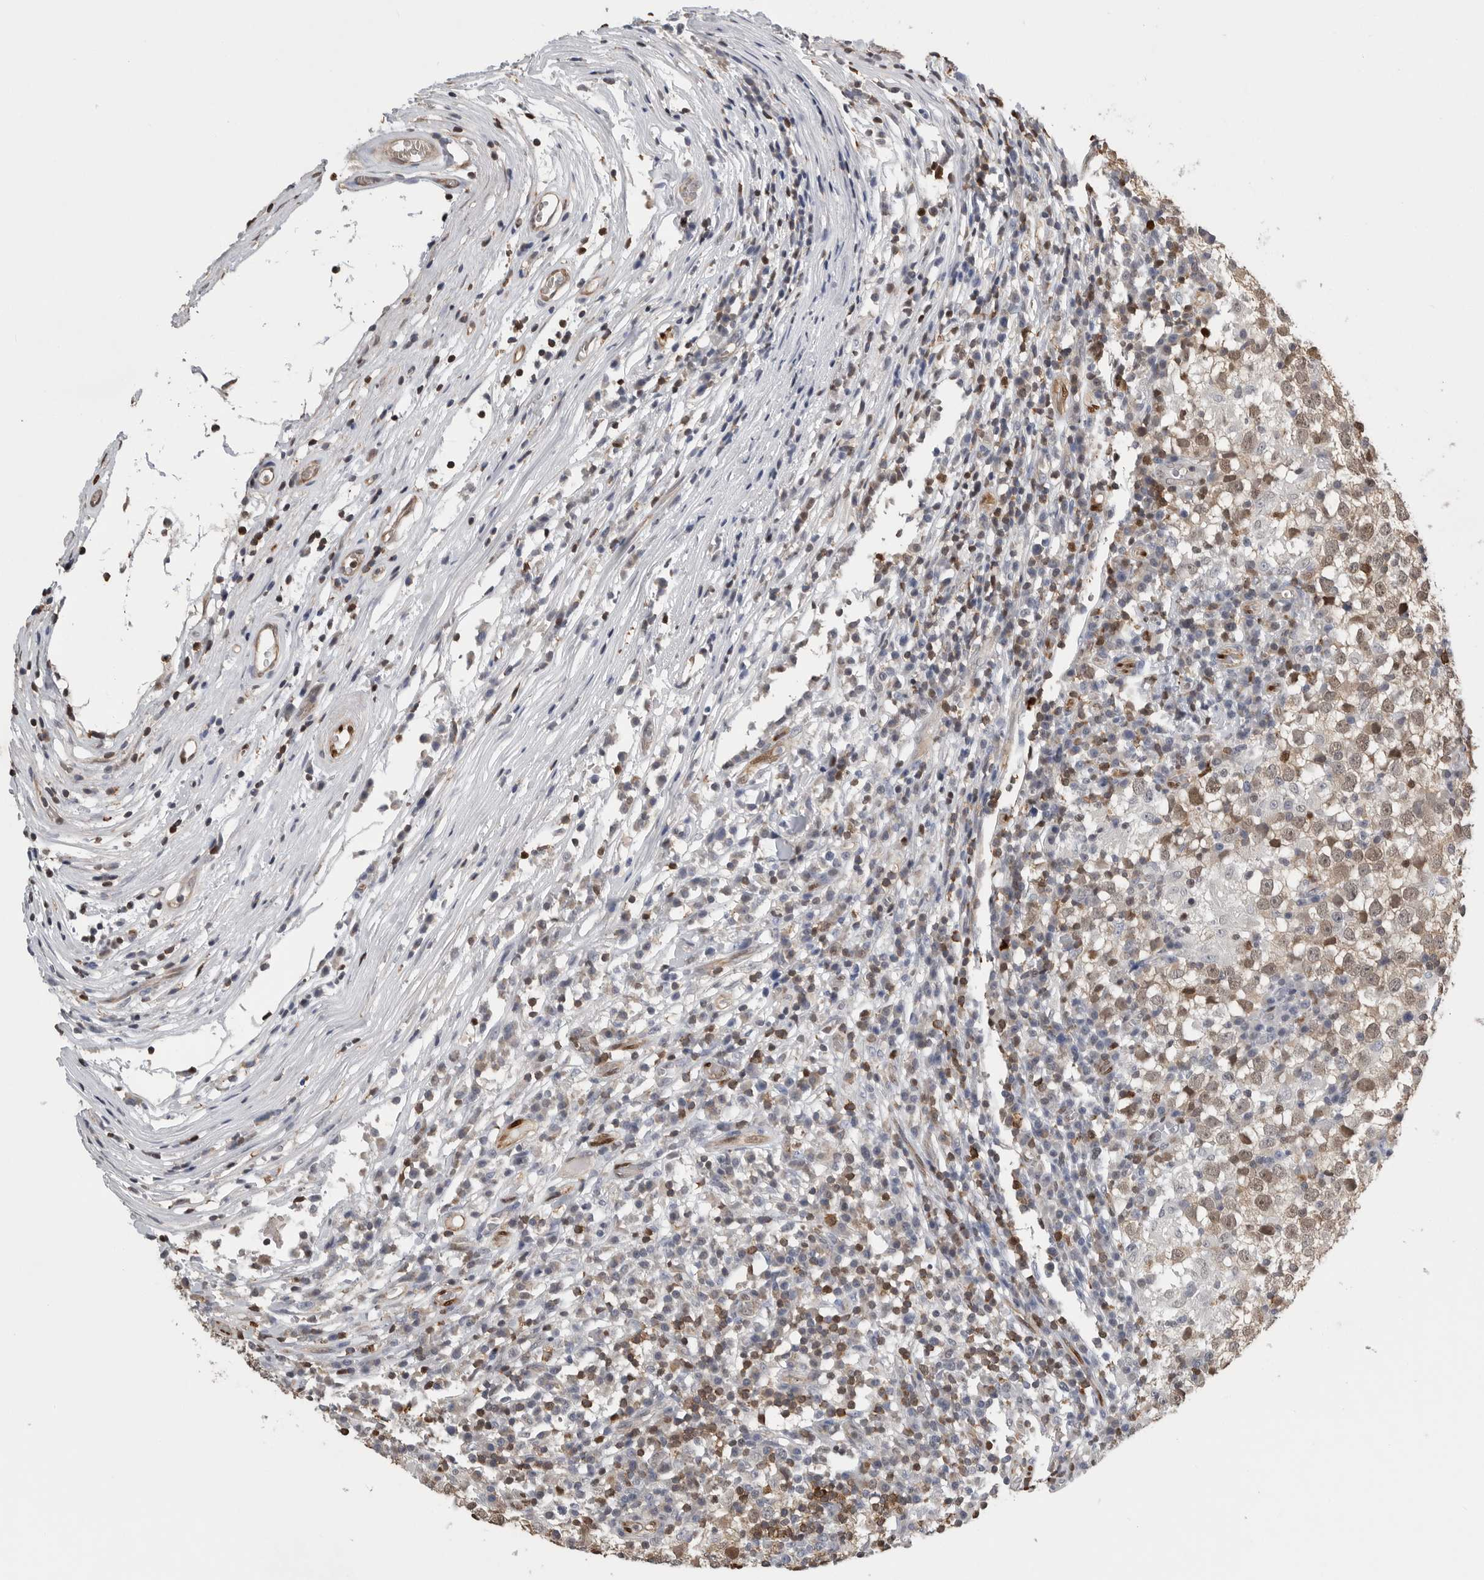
{"staining": {"intensity": "weak", "quantity": ">75%", "location": "nuclear"}, "tissue": "testis cancer", "cell_type": "Tumor cells", "image_type": "cancer", "snomed": [{"axis": "morphology", "description": "Seminoma, NOS"}, {"axis": "topography", "description": "Testis"}], "caption": "Immunohistochemical staining of testis cancer reveals low levels of weak nuclear staining in about >75% of tumor cells. Nuclei are stained in blue.", "gene": "PDCD4", "patient": {"sex": "male", "age": 65}}